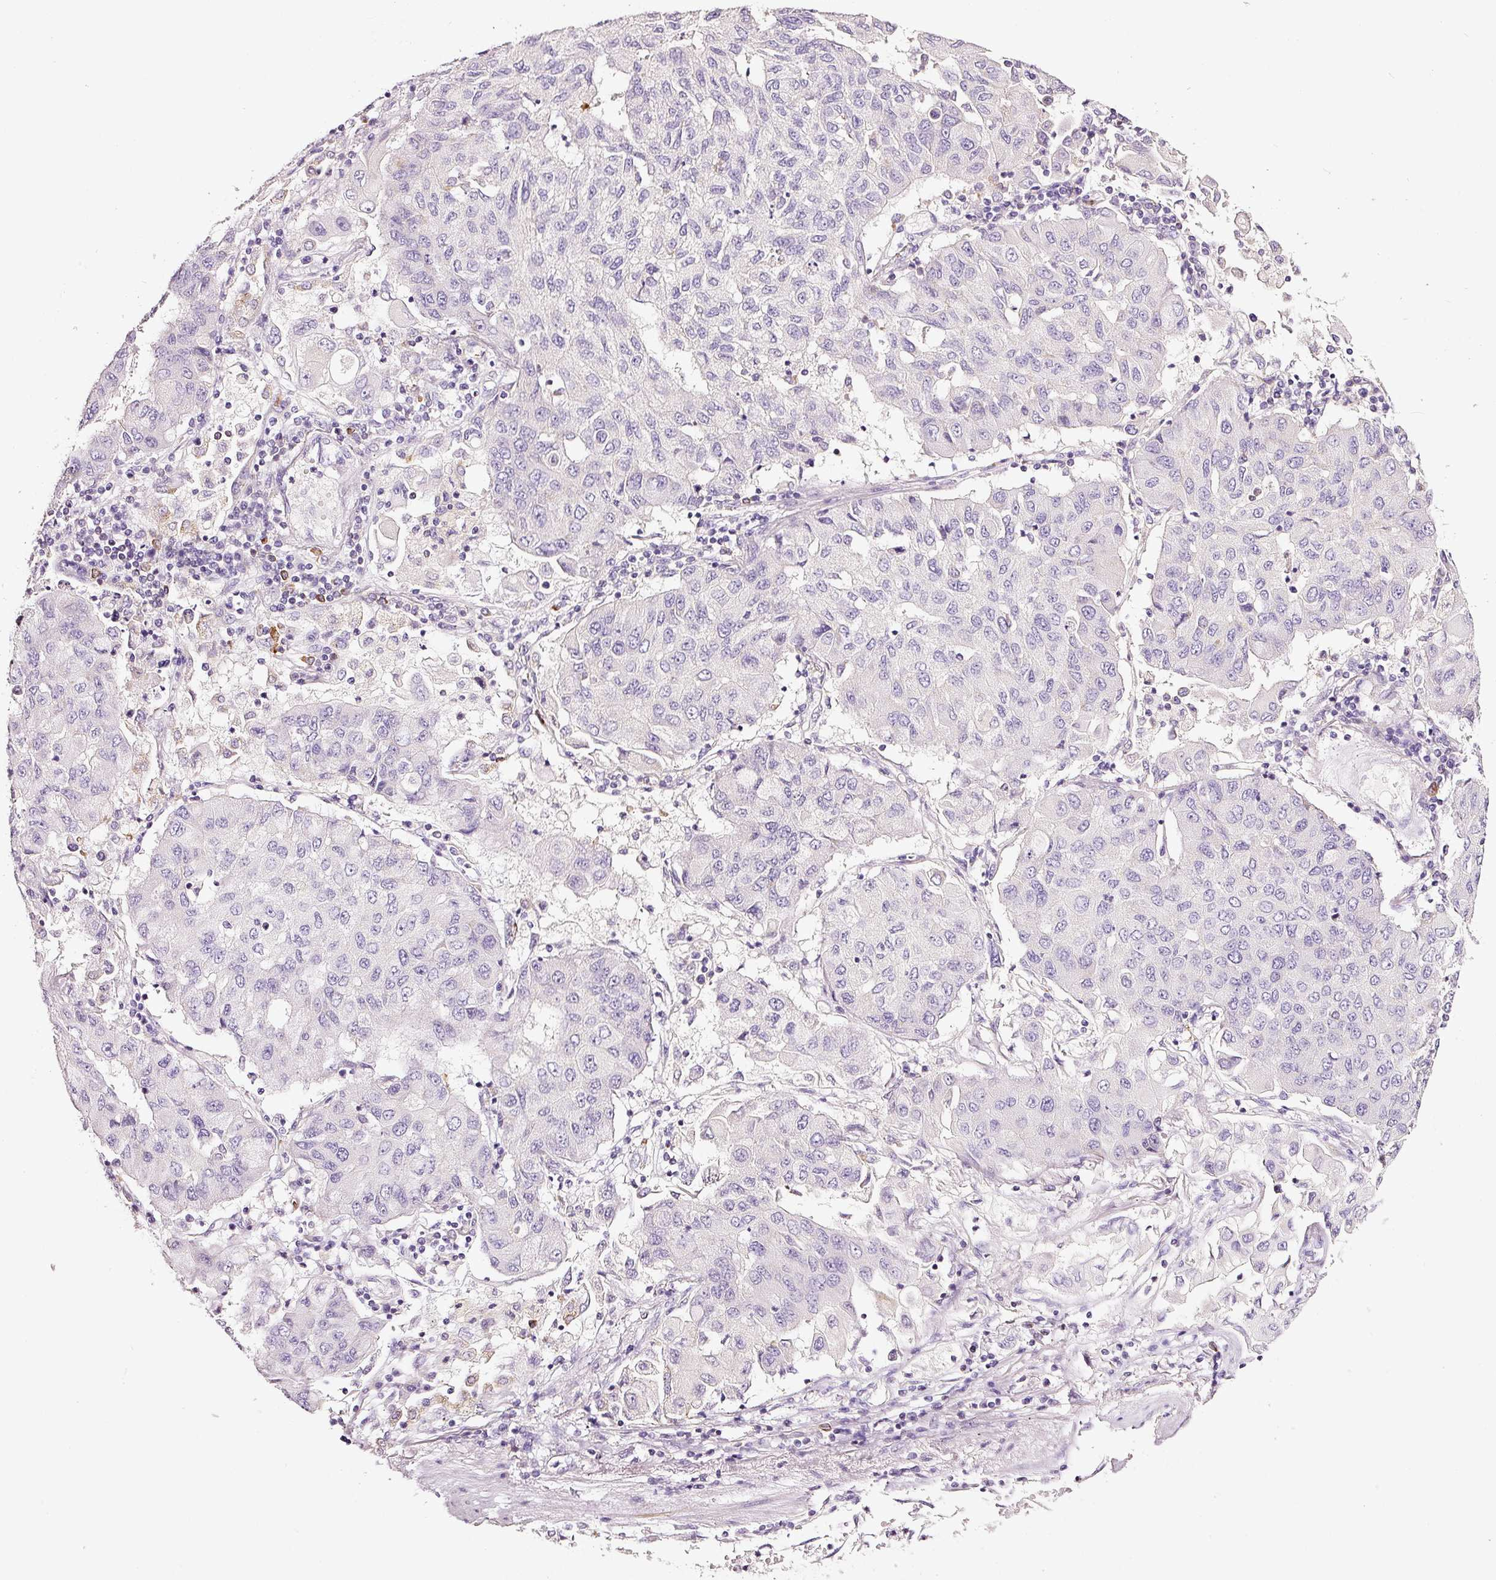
{"staining": {"intensity": "negative", "quantity": "none", "location": "none"}, "tissue": "lung cancer", "cell_type": "Tumor cells", "image_type": "cancer", "snomed": [{"axis": "morphology", "description": "Squamous cell carcinoma, NOS"}, {"axis": "topography", "description": "Lung"}], "caption": "There is no significant positivity in tumor cells of squamous cell carcinoma (lung). (DAB (3,3'-diaminobenzidine) immunohistochemistry (IHC) visualized using brightfield microscopy, high magnification).", "gene": "CYB561A3", "patient": {"sex": "male", "age": 74}}